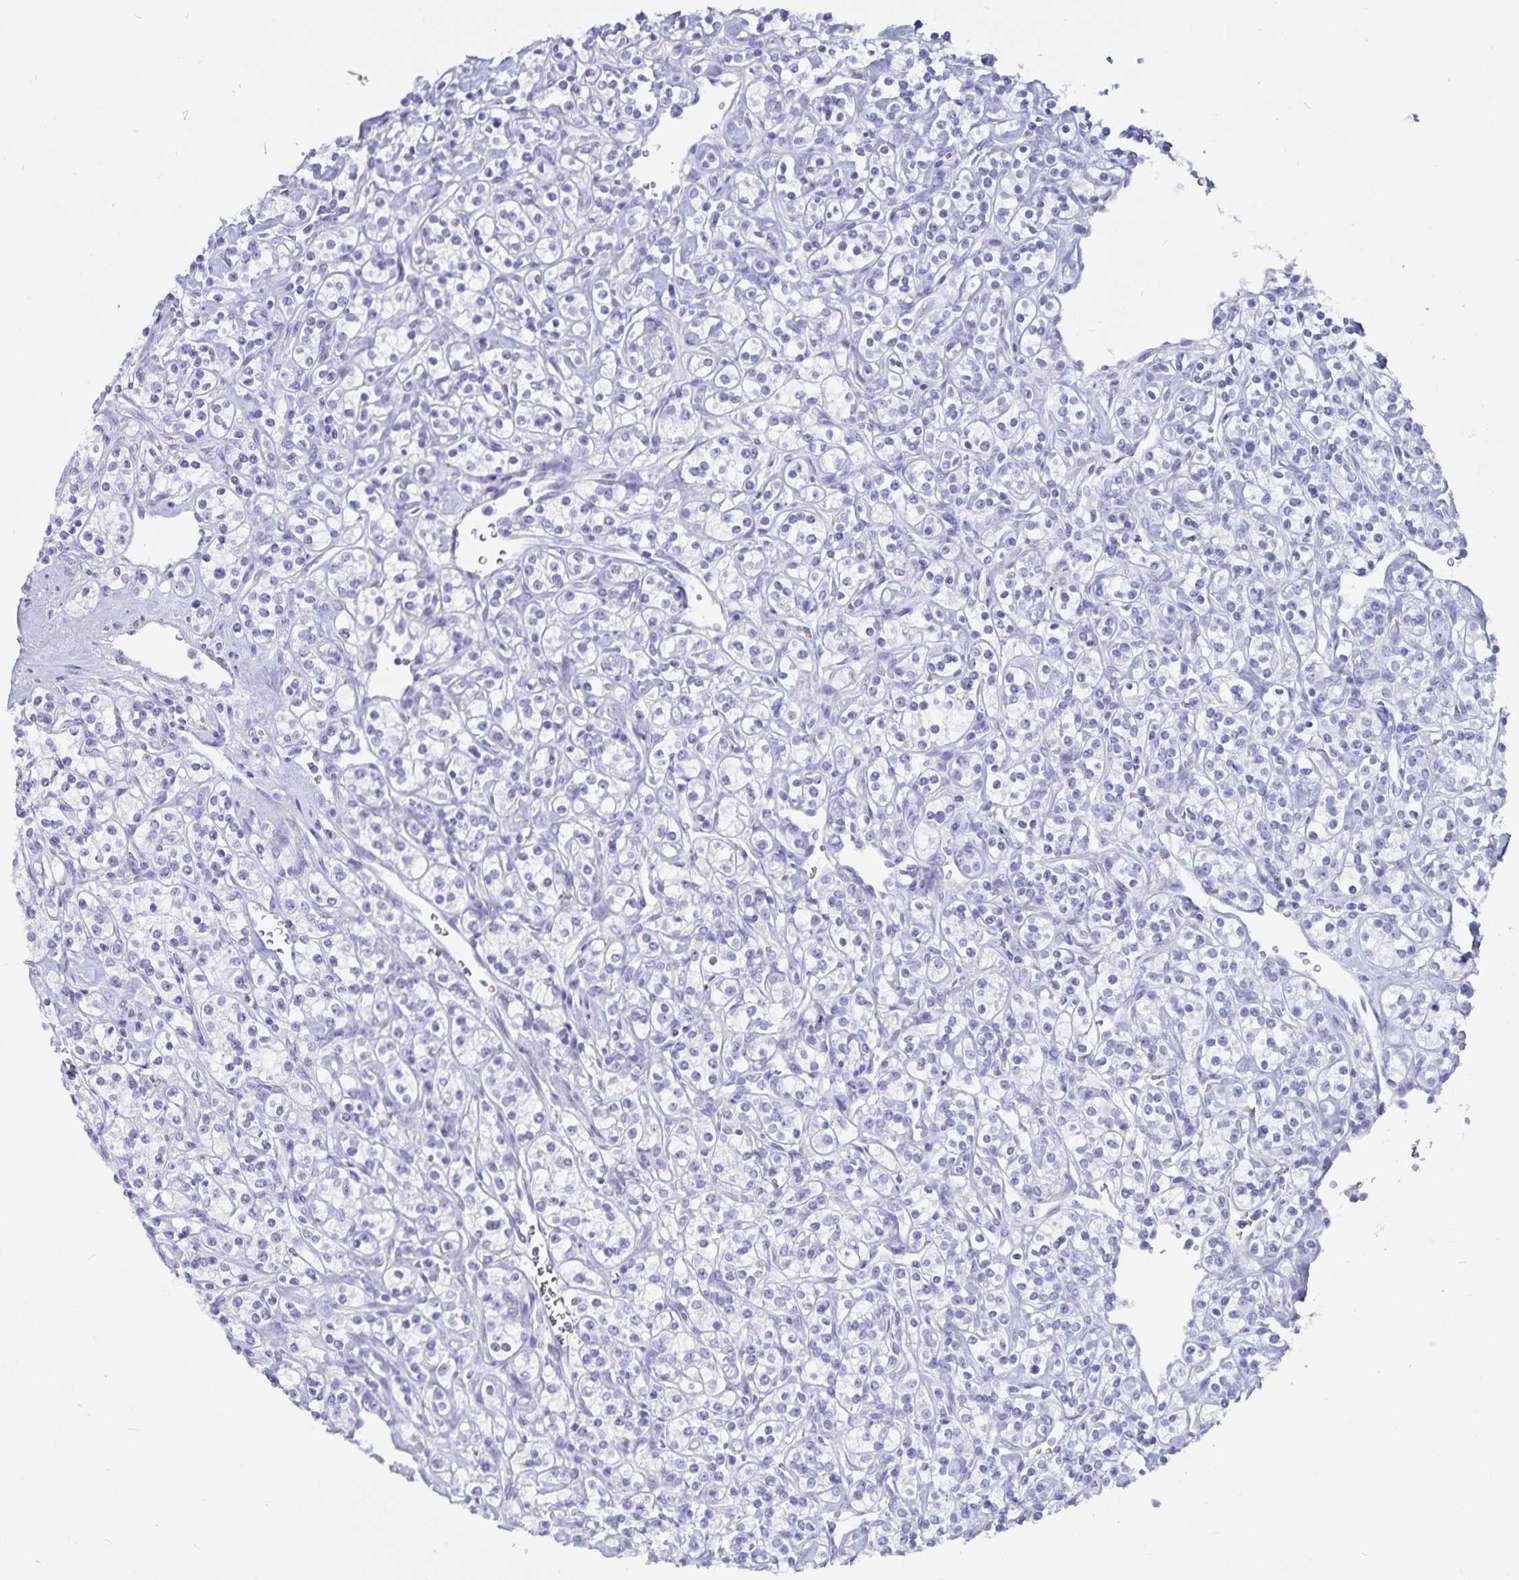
{"staining": {"intensity": "negative", "quantity": "none", "location": "none"}, "tissue": "renal cancer", "cell_type": "Tumor cells", "image_type": "cancer", "snomed": [{"axis": "morphology", "description": "Adenocarcinoma, NOS"}, {"axis": "topography", "description": "Kidney"}], "caption": "An immunohistochemistry histopathology image of adenocarcinoma (renal) is shown. There is no staining in tumor cells of adenocarcinoma (renal).", "gene": "GPR137", "patient": {"sex": "male", "age": 77}}